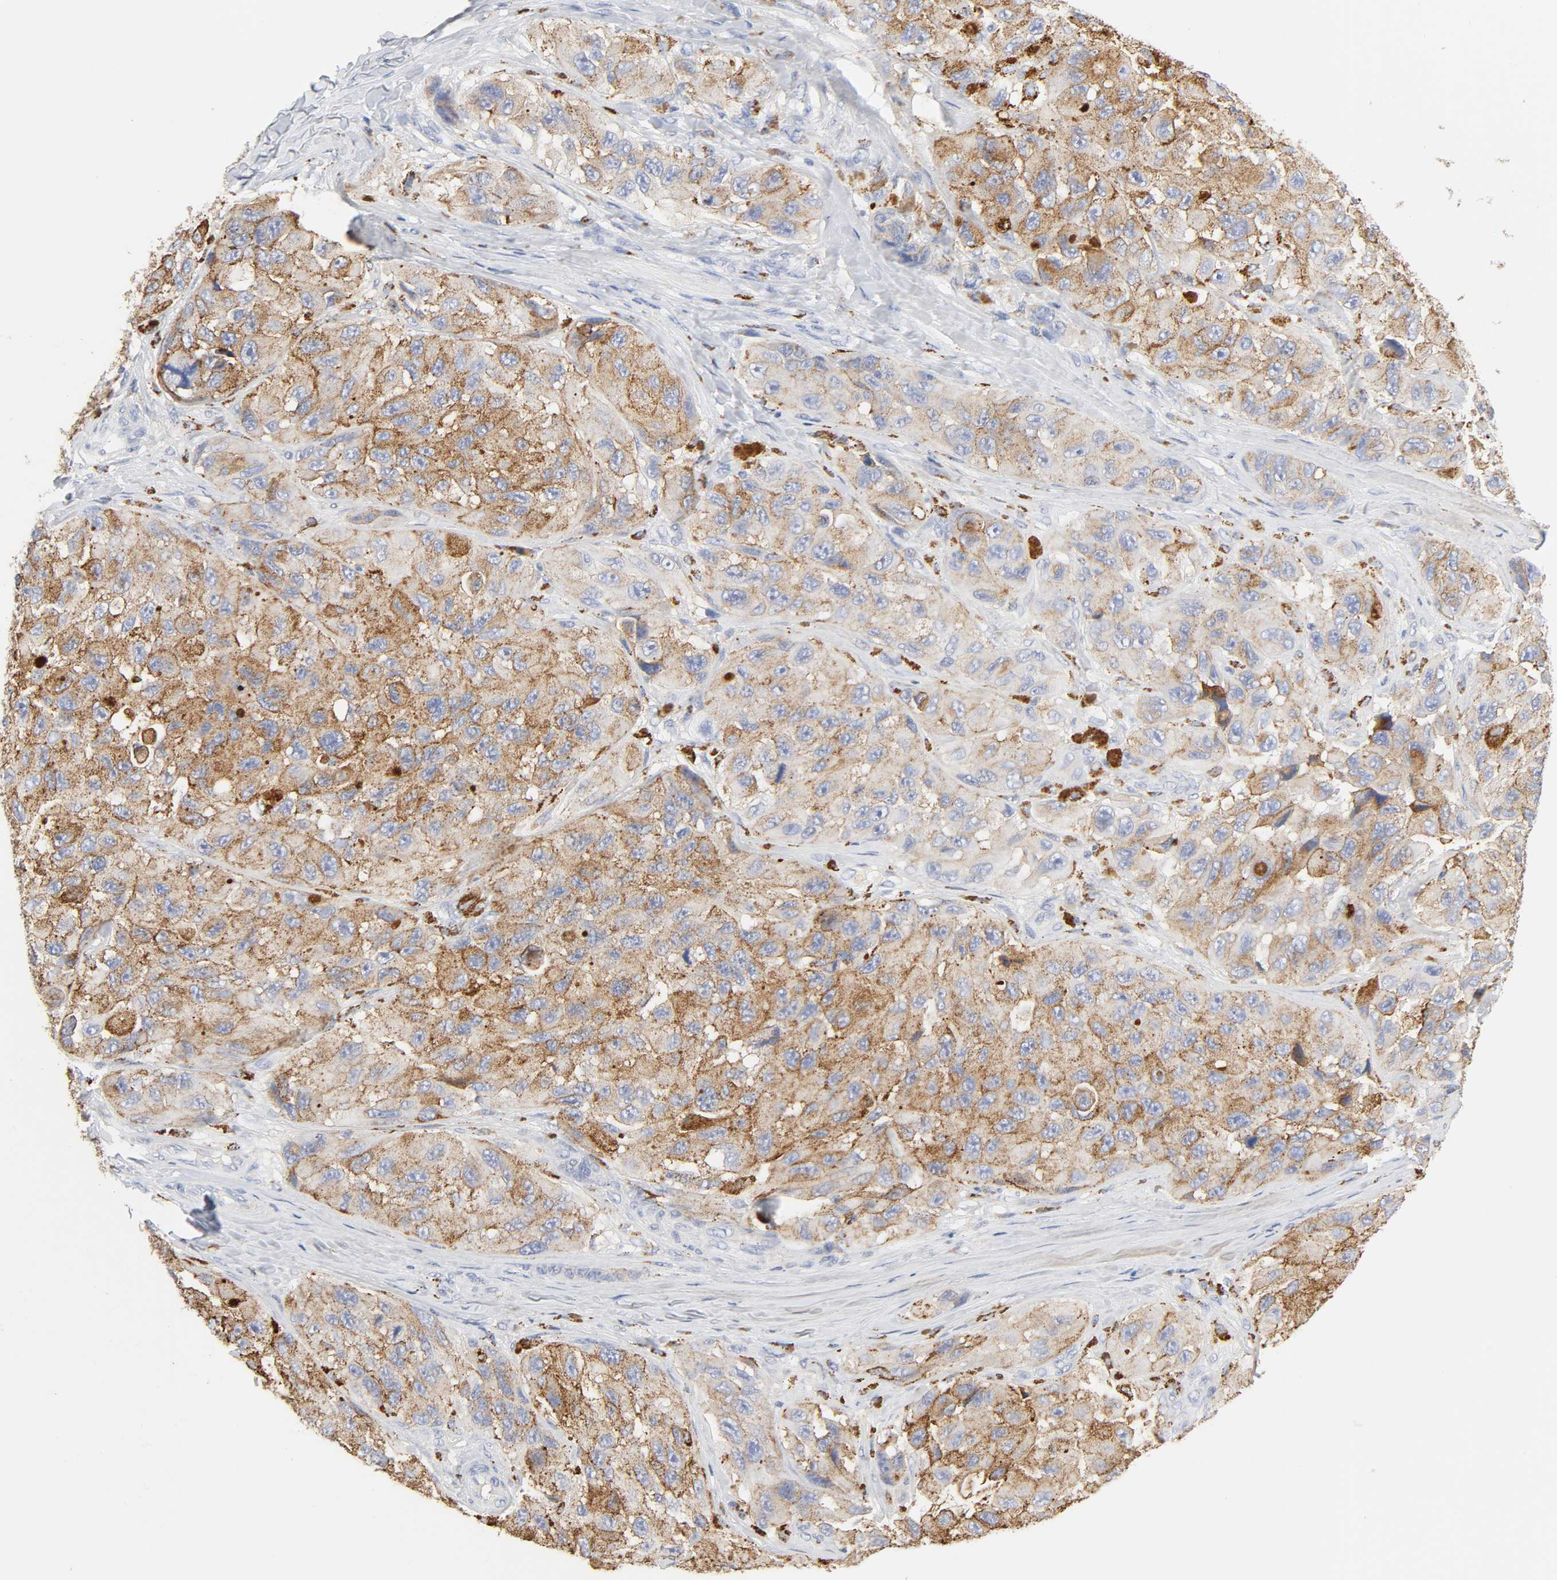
{"staining": {"intensity": "moderate", "quantity": ">75%", "location": "cytoplasmic/membranous"}, "tissue": "melanoma", "cell_type": "Tumor cells", "image_type": "cancer", "snomed": [{"axis": "morphology", "description": "Malignant melanoma, NOS"}, {"axis": "topography", "description": "Skin"}], "caption": "The micrograph demonstrates staining of melanoma, revealing moderate cytoplasmic/membranous protein expression (brown color) within tumor cells. (DAB = brown stain, brightfield microscopy at high magnification).", "gene": "MAGEB17", "patient": {"sex": "female", "age": 73}}